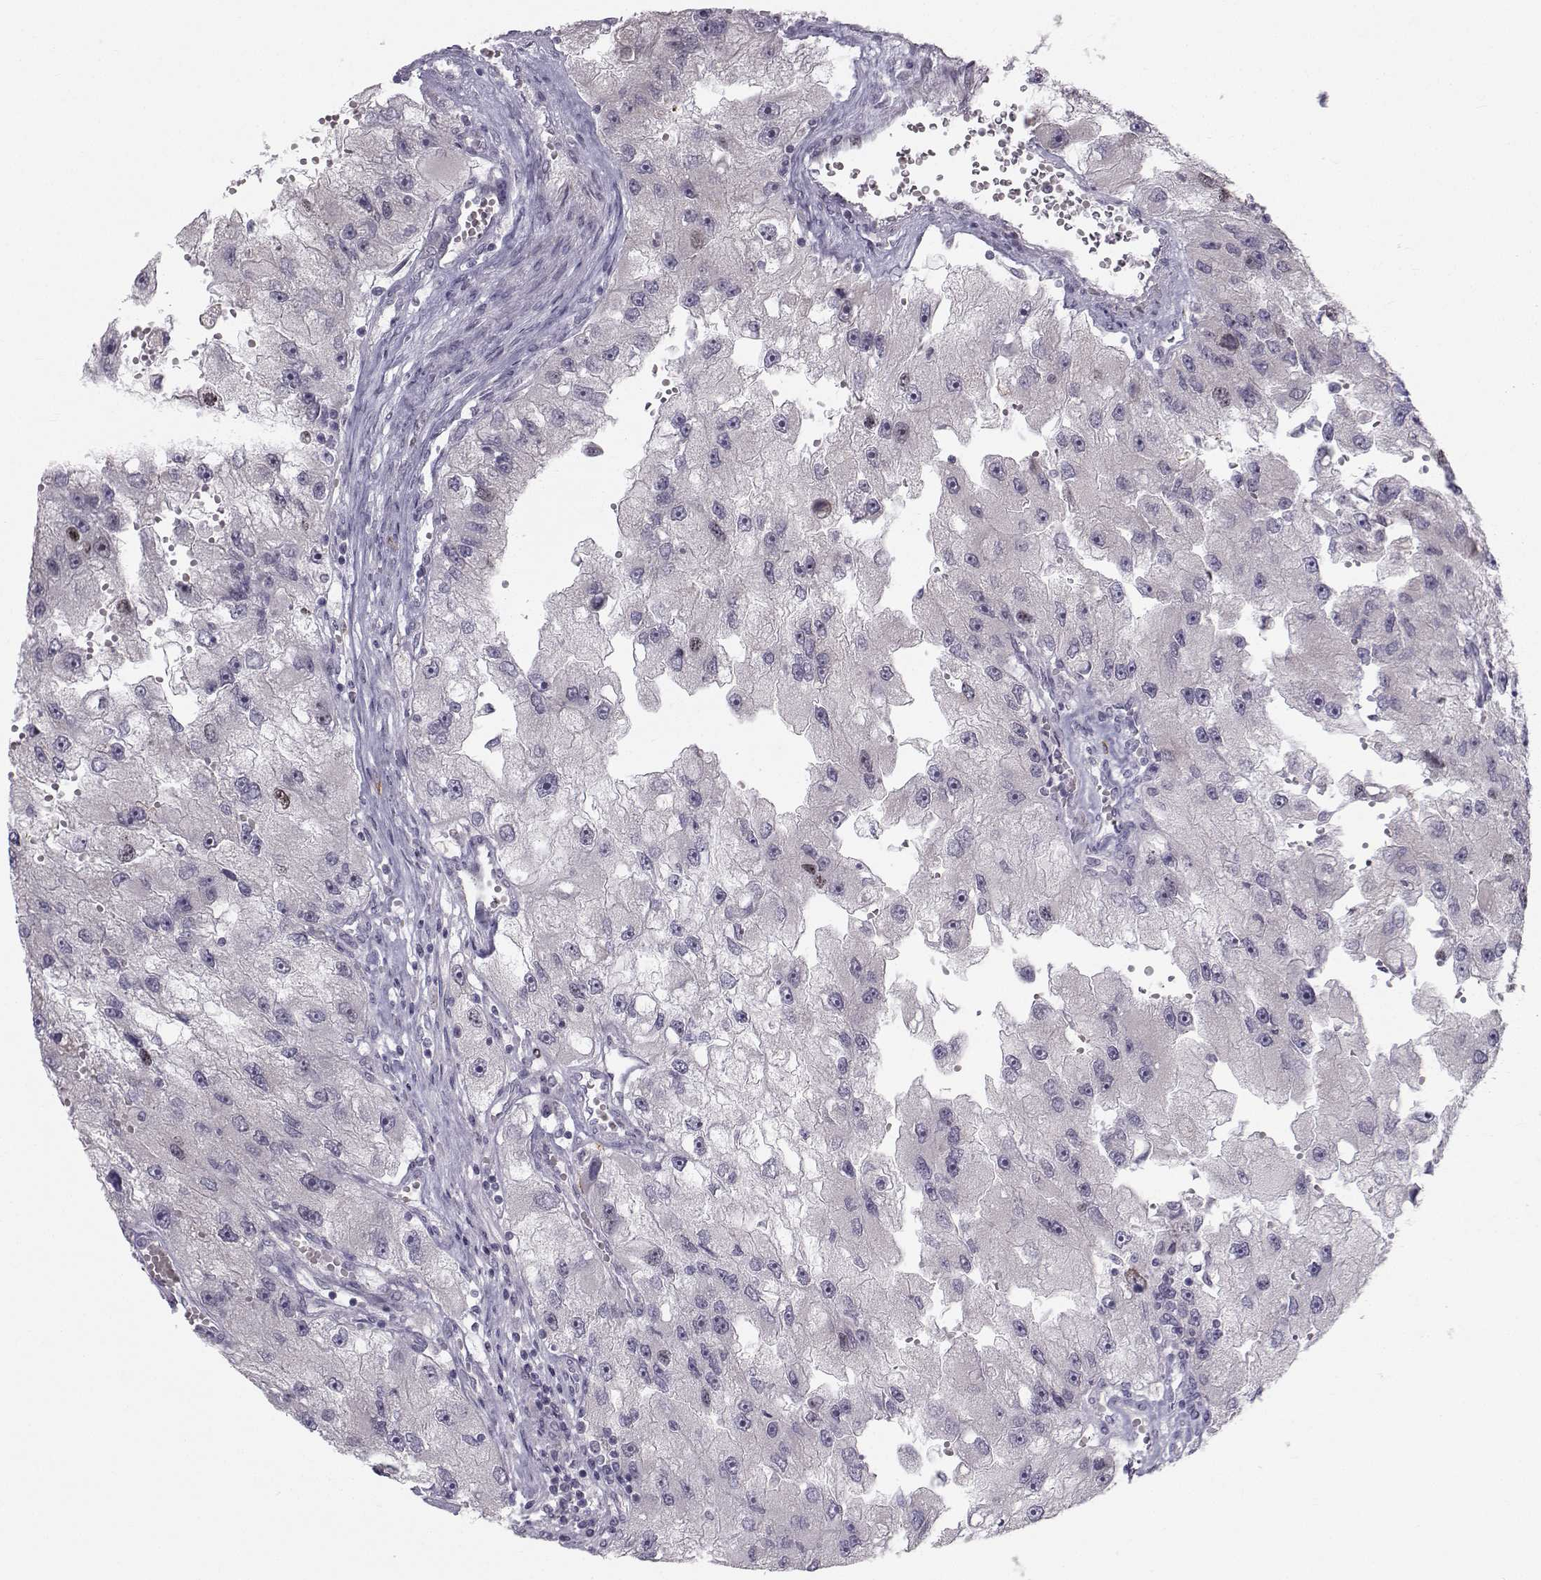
{"staining": {"intensity": "negative", "quantity": "none", "location": "none"}, "tissue": "renal cancer", "cell_type": "Tumor cells", "image_type": "cancer", "snomed": [{"axis": "morphology", "description": "Adenocarcinoma, NOS"}, {"axis": "topography", "description": "Kidney"}], "caption": "Immunohistochemical staining of human adenocarcinoma (renal) reveals no significant positivity in tumor cells.", "gene": "LRP8", "patient": {"sex": "male", "age": 63}}